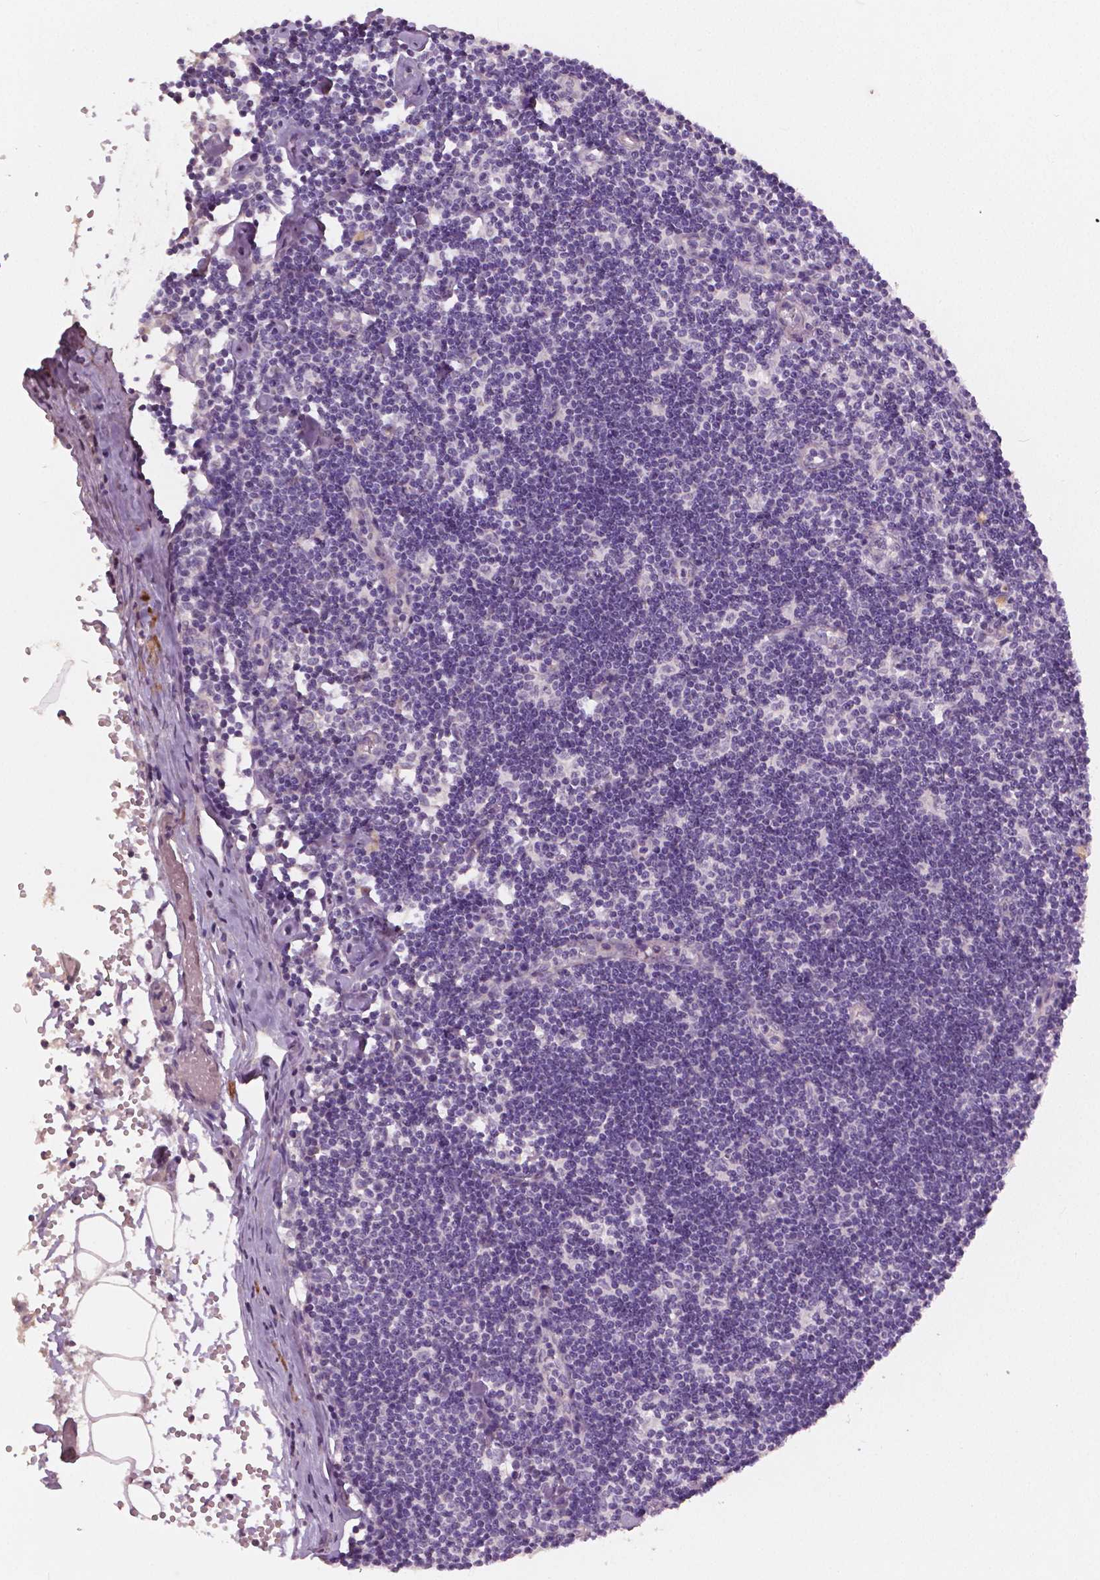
{"staining": {"intensity": "negative", "quantity": "none", "location": "none"}, "tissue": "lymph node", "cell_type": "Germinal center cells", "image_type": "normal", "snomed": [{"axis": "morphology", "description": "Normal tissue, NOS"}, {"axis": "topography", "description": "Lymph node"}], "caption": "IHC of unremarkable lymph node demonstrates no staining in germinal center cells. (DAB (3,3'-diaminobenzidine) immunohistochemistry (IHC), high magnification).", "gene": "FLT1", "patient": {"sex": "female", "age": 42}}